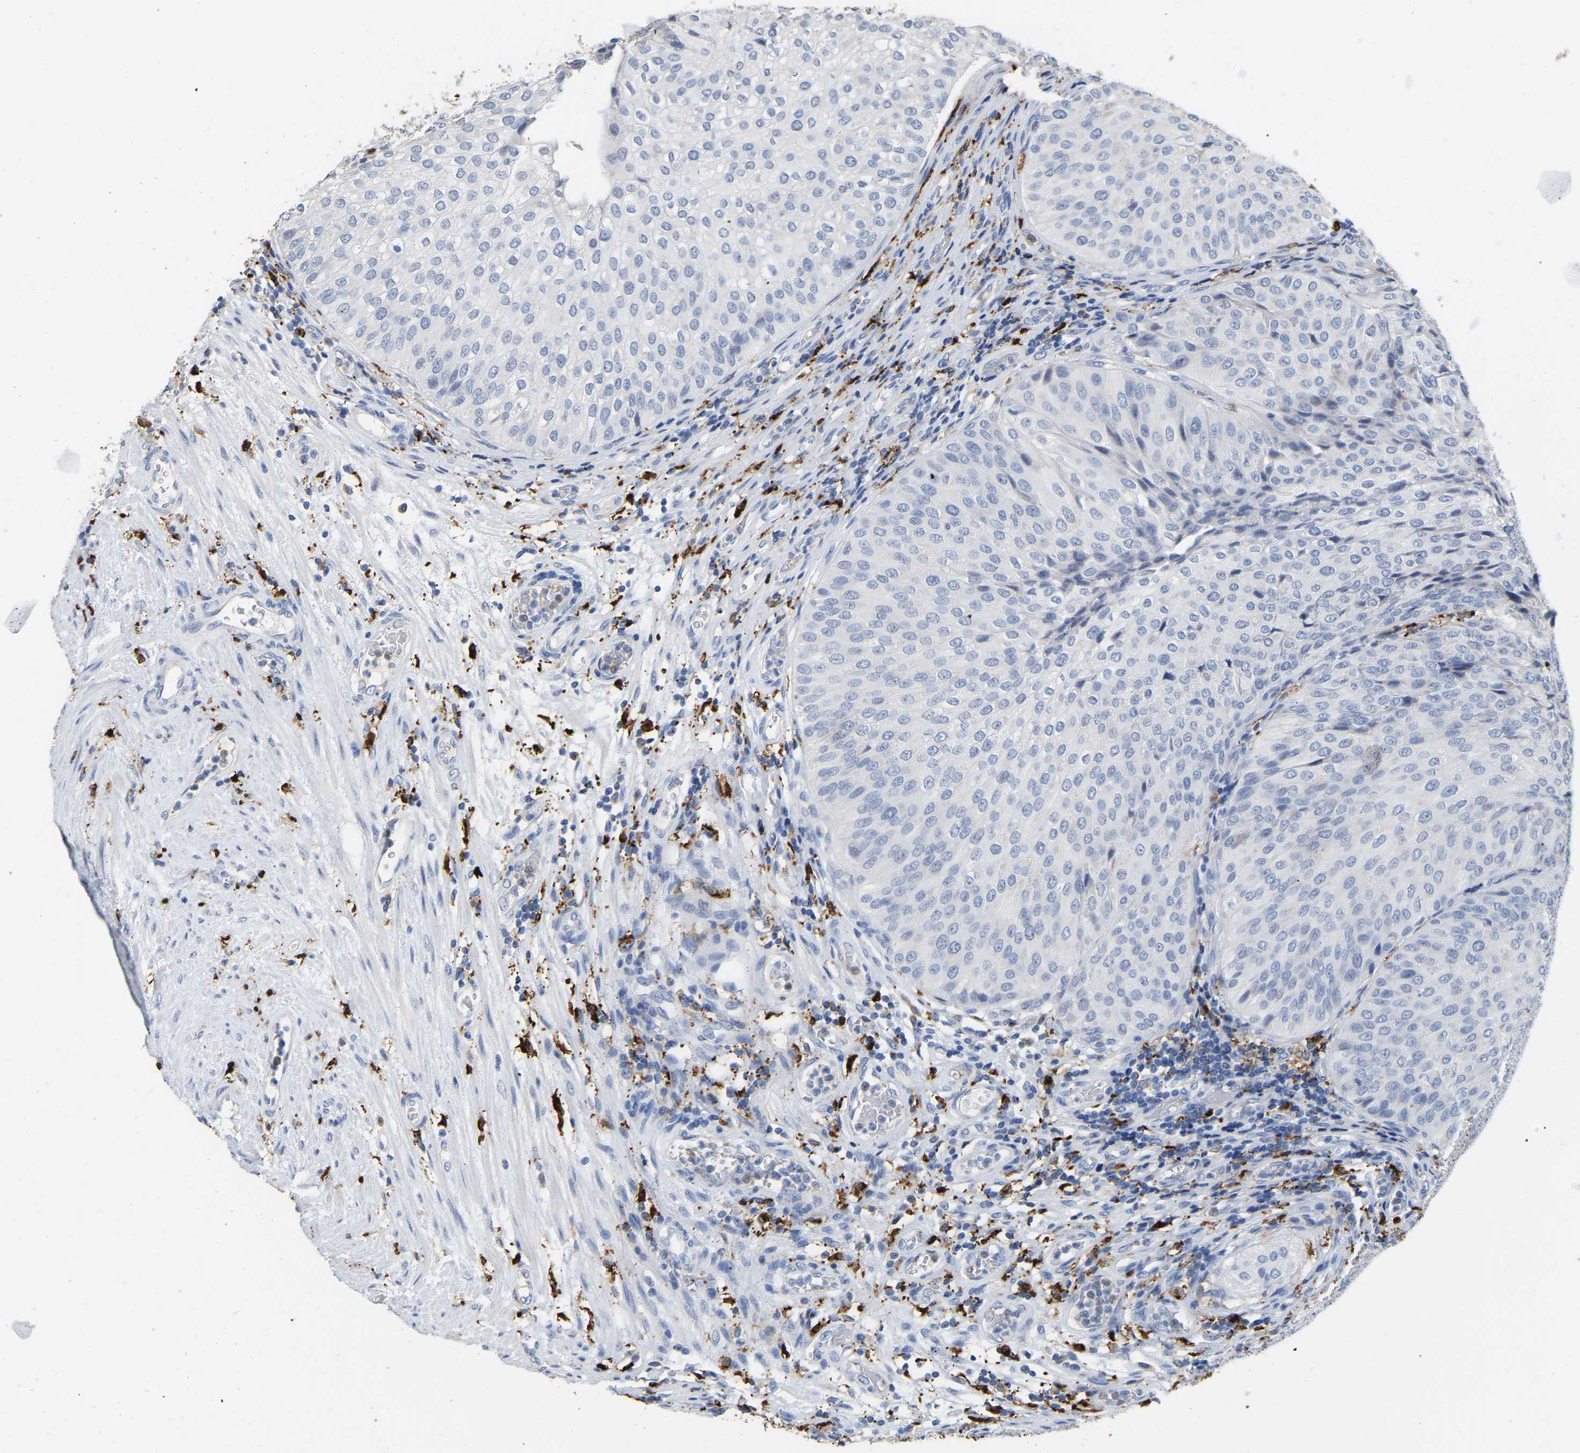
{"staining": {"intensity": "negative", "quantity": "none", "location": "none"}, "tissue": "urothelial cancer", "cell_type": "Tumor cells", "image_type": "cancer", "snomed": [{"axis": "morphology", "description": "Urothelial carcinoma, Low grade"}, {"axis": "topography", "description": "Urinary bladder"}], "caption": "Tumor cells are negative for brown protein staining in urothelial carcinoma (low-grade).", "gene": "ULBP2", "patient": {"sex": "male", "age": 67}}